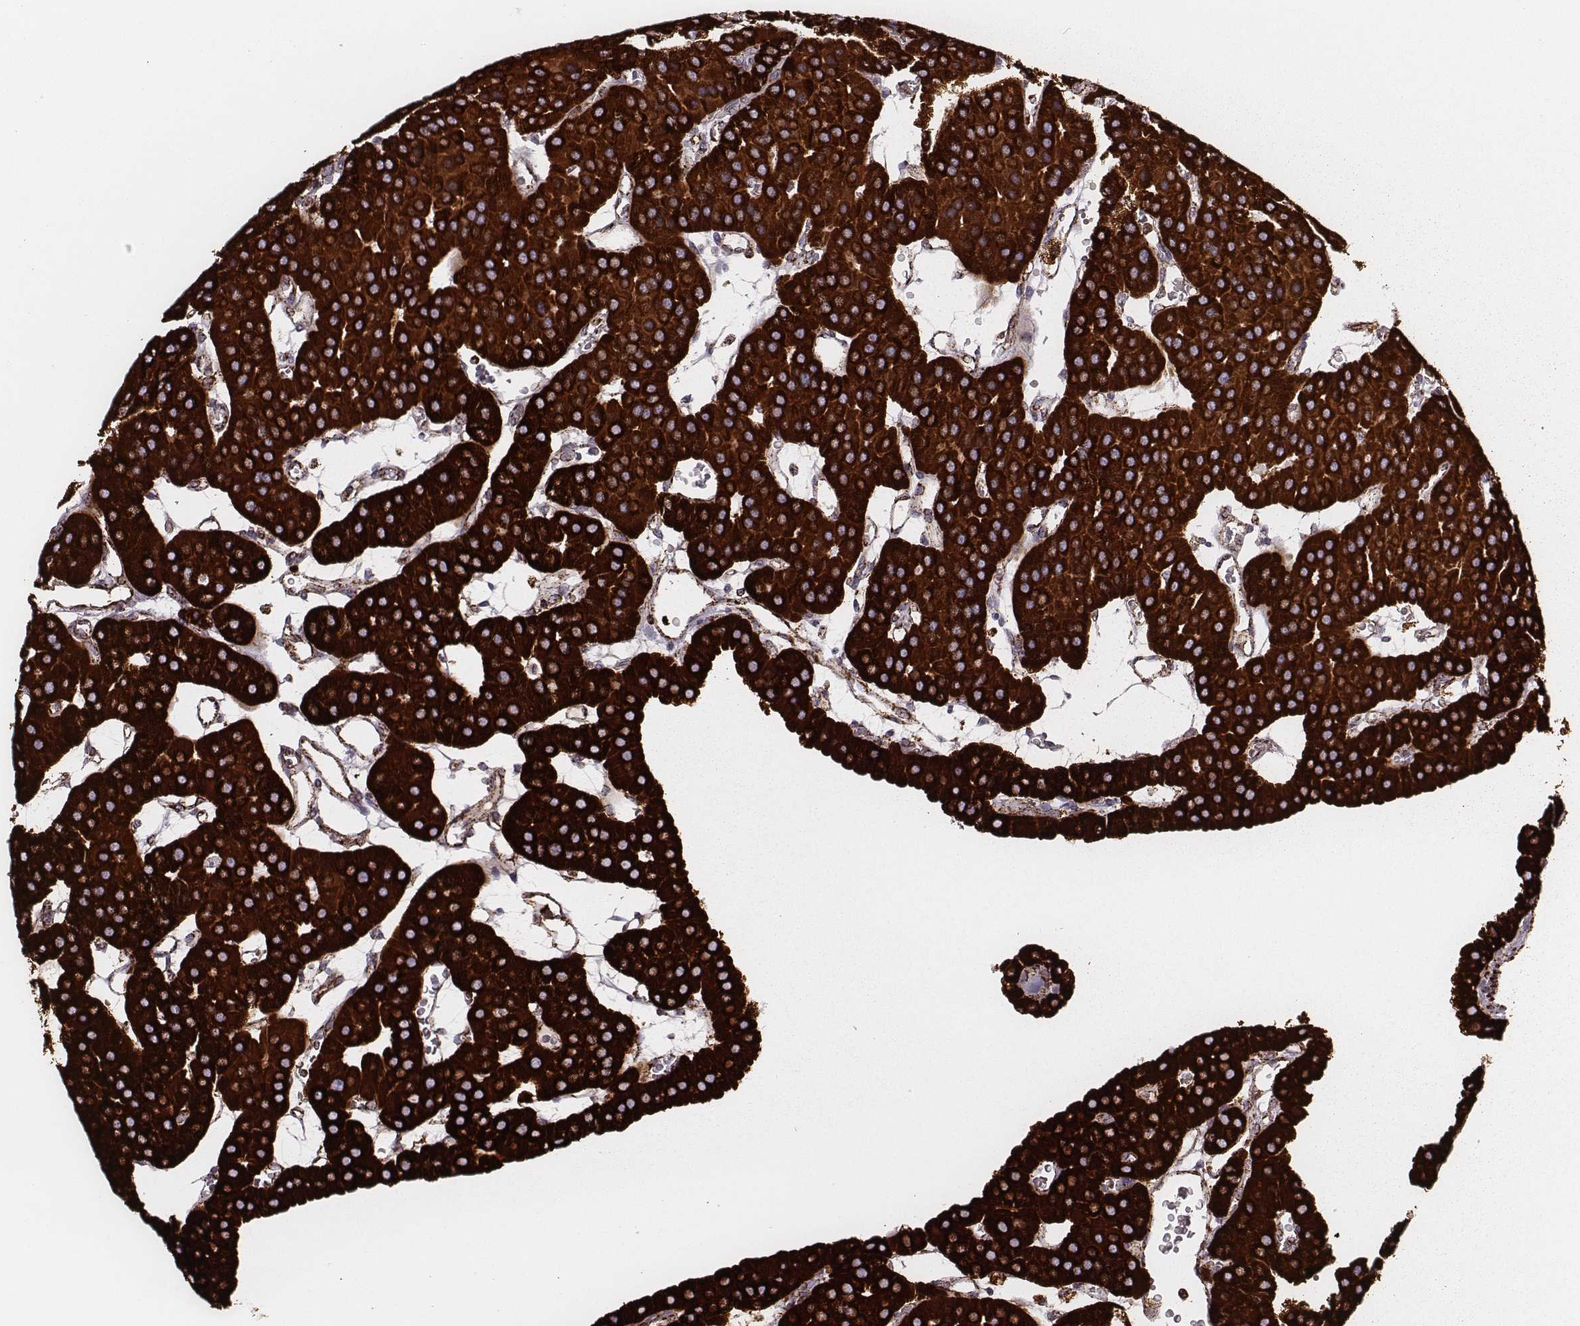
{"staining": {"intensity": "strong", "quantity": ">75%", "location": "cytoplasmic/membranous"}, "tissue": "parathyroid gland", "cell_type": "Glandular cells", "image_type": "normal", "snomed": [{"axis": "morphology", "description": "Normal tissue, NOS"}, {"axis": "morphology", "description": "Adenoma, NOS"}, {"axis": "topography", "description": "Parathyroid gland"}], "caption": "An IHC image of benign tissue is shown. Protein staining in brown highlights strong cytoplasmic/membranous positivity in parathyroid gland within glandular cells.", "gene": "TUFM", "patient": {"sex": "female", "age": 86}}